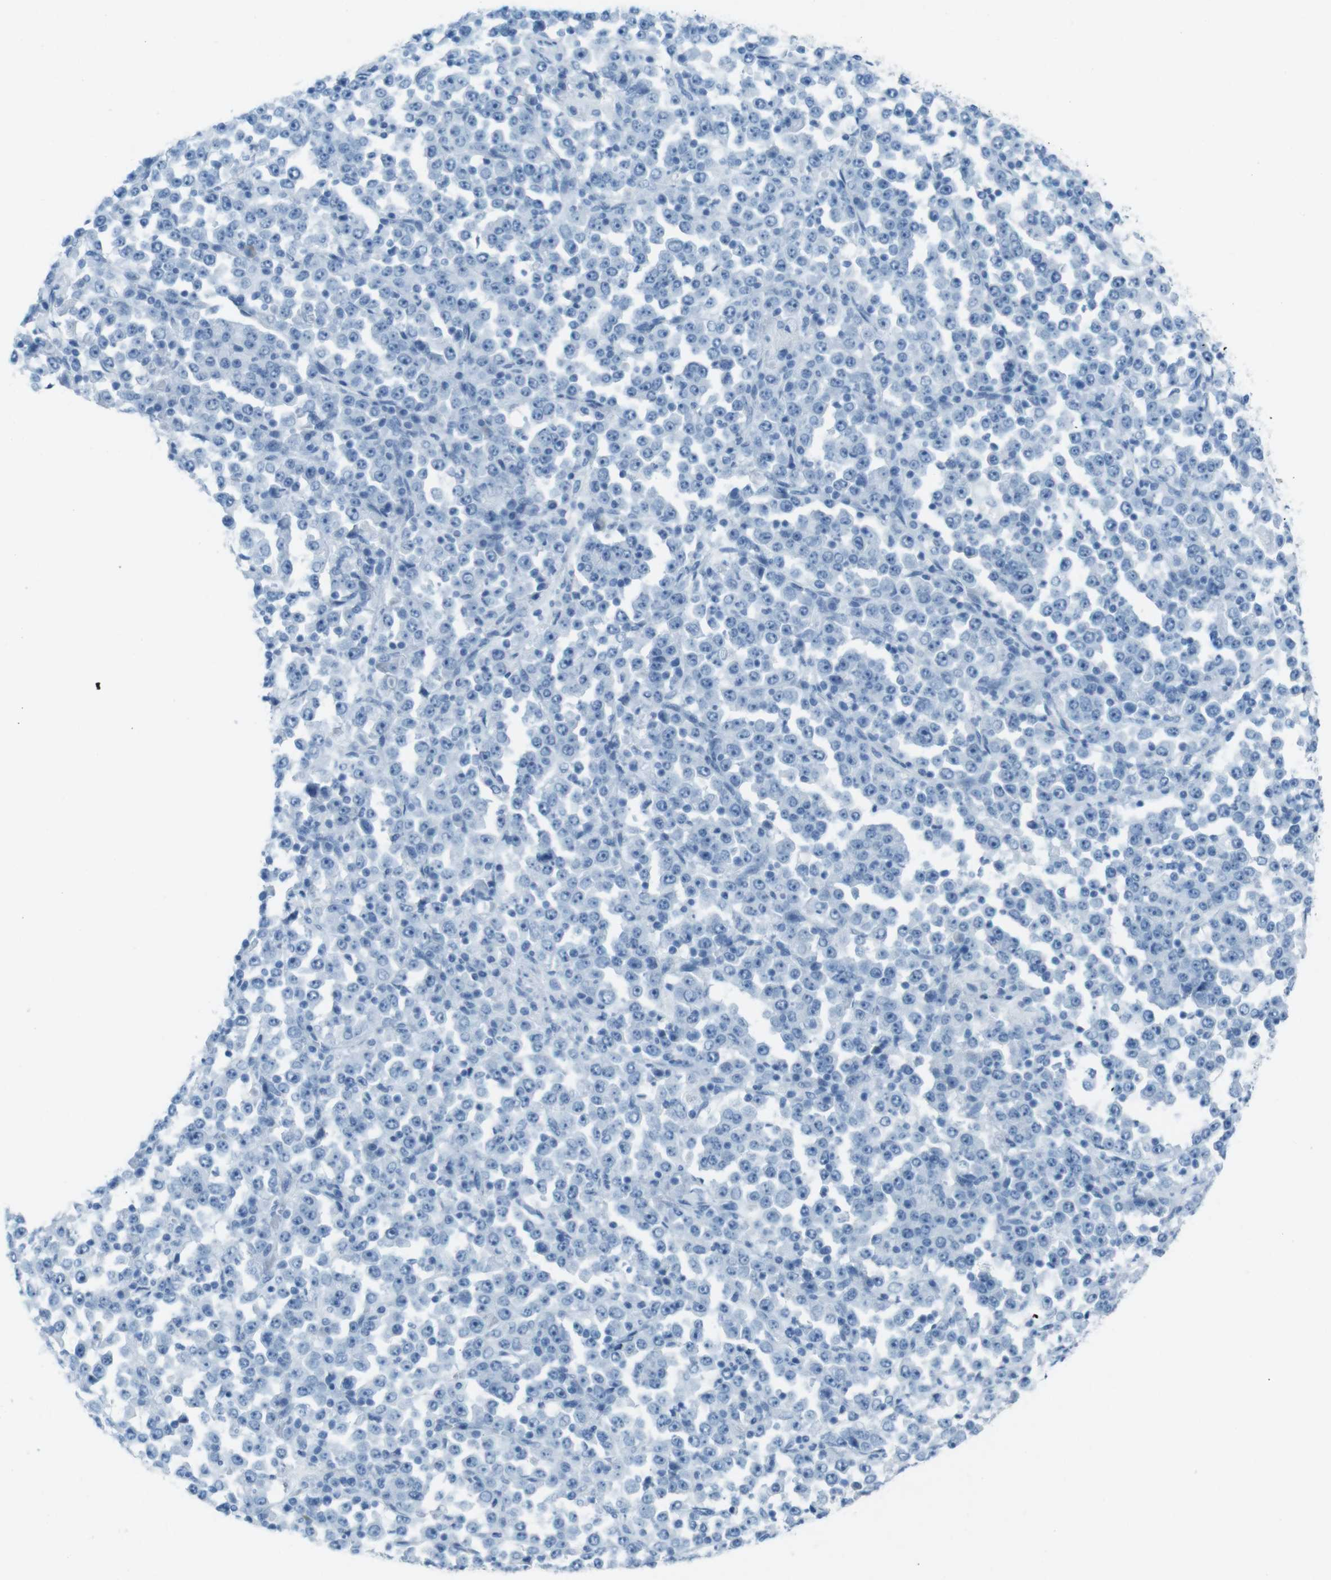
{"staining": {"intensity": "negative", "quantity": "none", "location": "none"}, "tissue": "stomach cancer", "cell_type": "Tumor cells", "image_type": "cancer", "snomed": [{"axis": "morphology", "description": "Normal tissue, NOS"}, {"axis": "morphology", "description": "Adenocarcinoma, NOS"}, {"axis": "topography", "description": "Stomach, upper"}, {"axis": "topography", "description": "Stomach"}], "caption": "This is an IHC histopathology image of human stomach cancer (adenocarcinoma). There is no expression in tumor cells.", "gene": "TMEM207", "patient": {"sex": "male", "age": 59}}